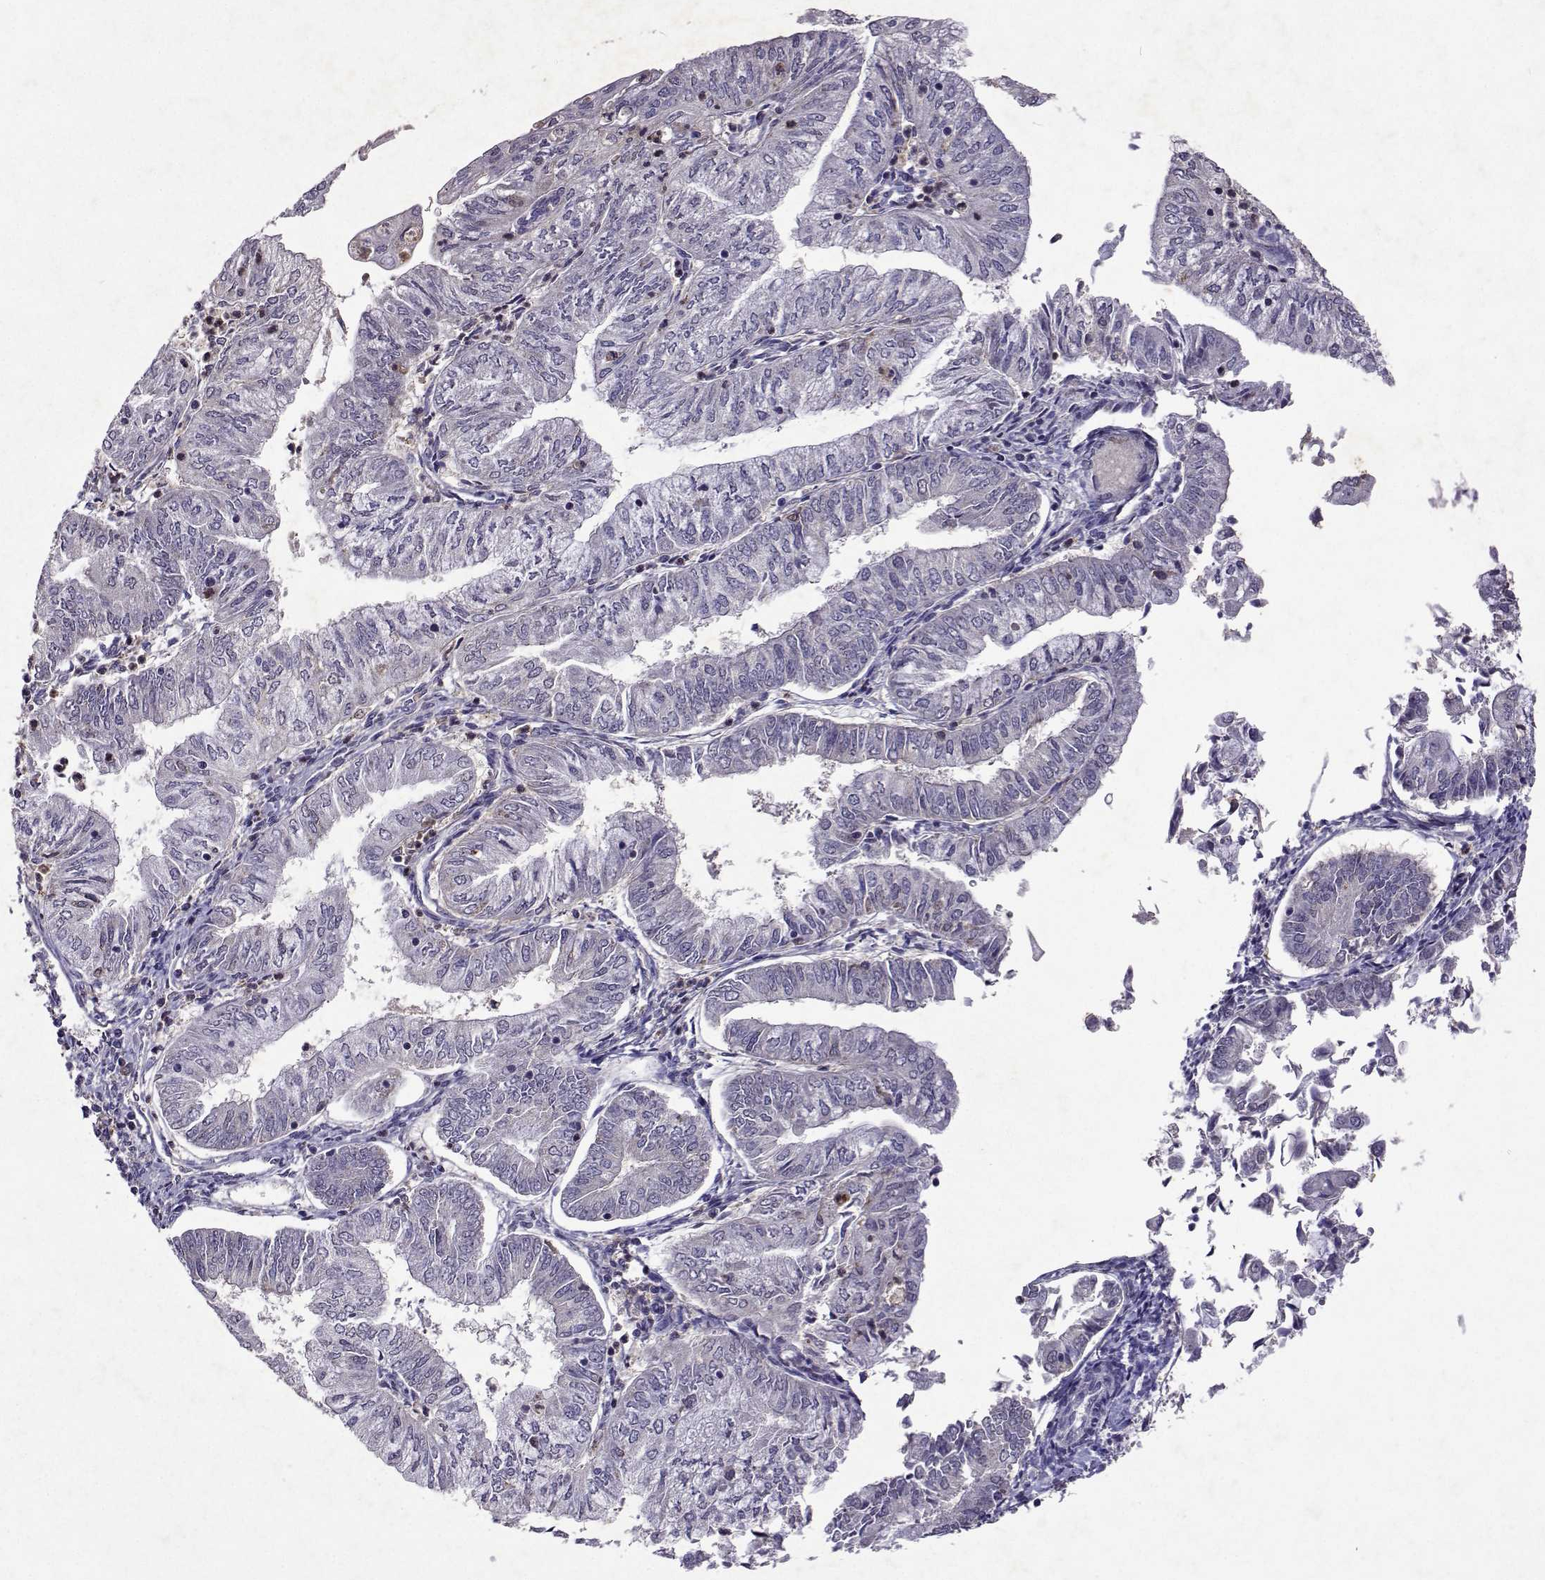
{"staining": {"intensity": "negative", "quantity": "none", "location": "none"}, "tissue": "endometrial cancer", "cell_type": "Tumor cells", "image_type": "cancer", "snomed": [{"axis": "morphology", "description": "Adenocarcinoma, NOS"}, {"axis": "topography", "description": "Endometrium"}], "caption": "There is no significant staining in tumor cells of adenocarcinoma (endometrial).", "gene": "APAF1", "patient": {"sex": "female", "age": 55}}